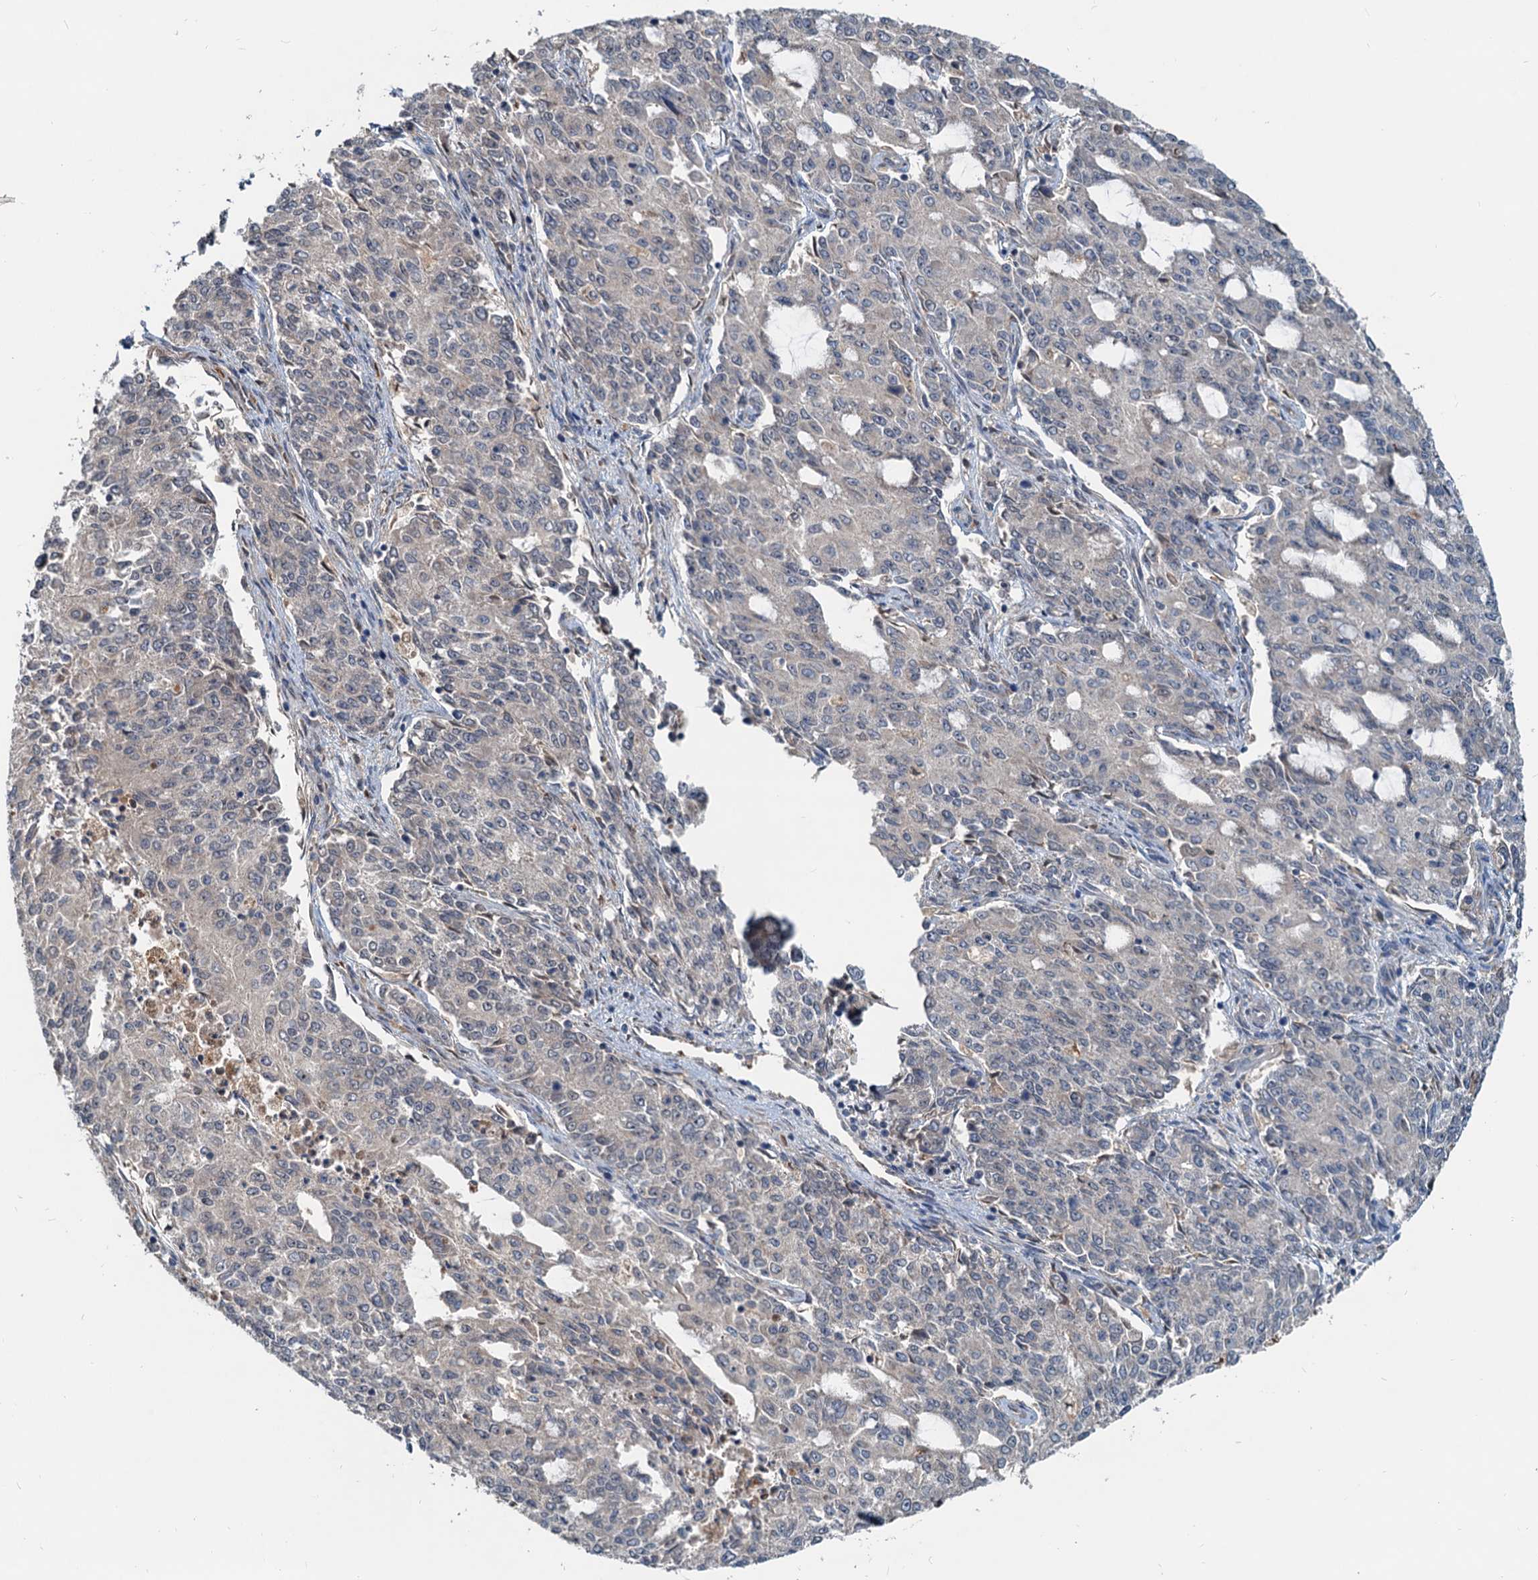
{"staining": {"intensity": "negative", "quantity": "none", "location": "none"}, "tissue": "endometrial cancer", "cell_type": "Tumor cells", "image_type": "cancer", "snomed": [{"axis": "morphology", "description": "Adenocarcinoma, NOS"}, {"axis": "topography", "description": "Endometrium"}], "caption": "Immunohistochemistry of adenocarcinoma (endometrial) shows no staining in tumor cells.", "gene": "RGS7BP", "patient": {"sex": "female", "age": 50}}